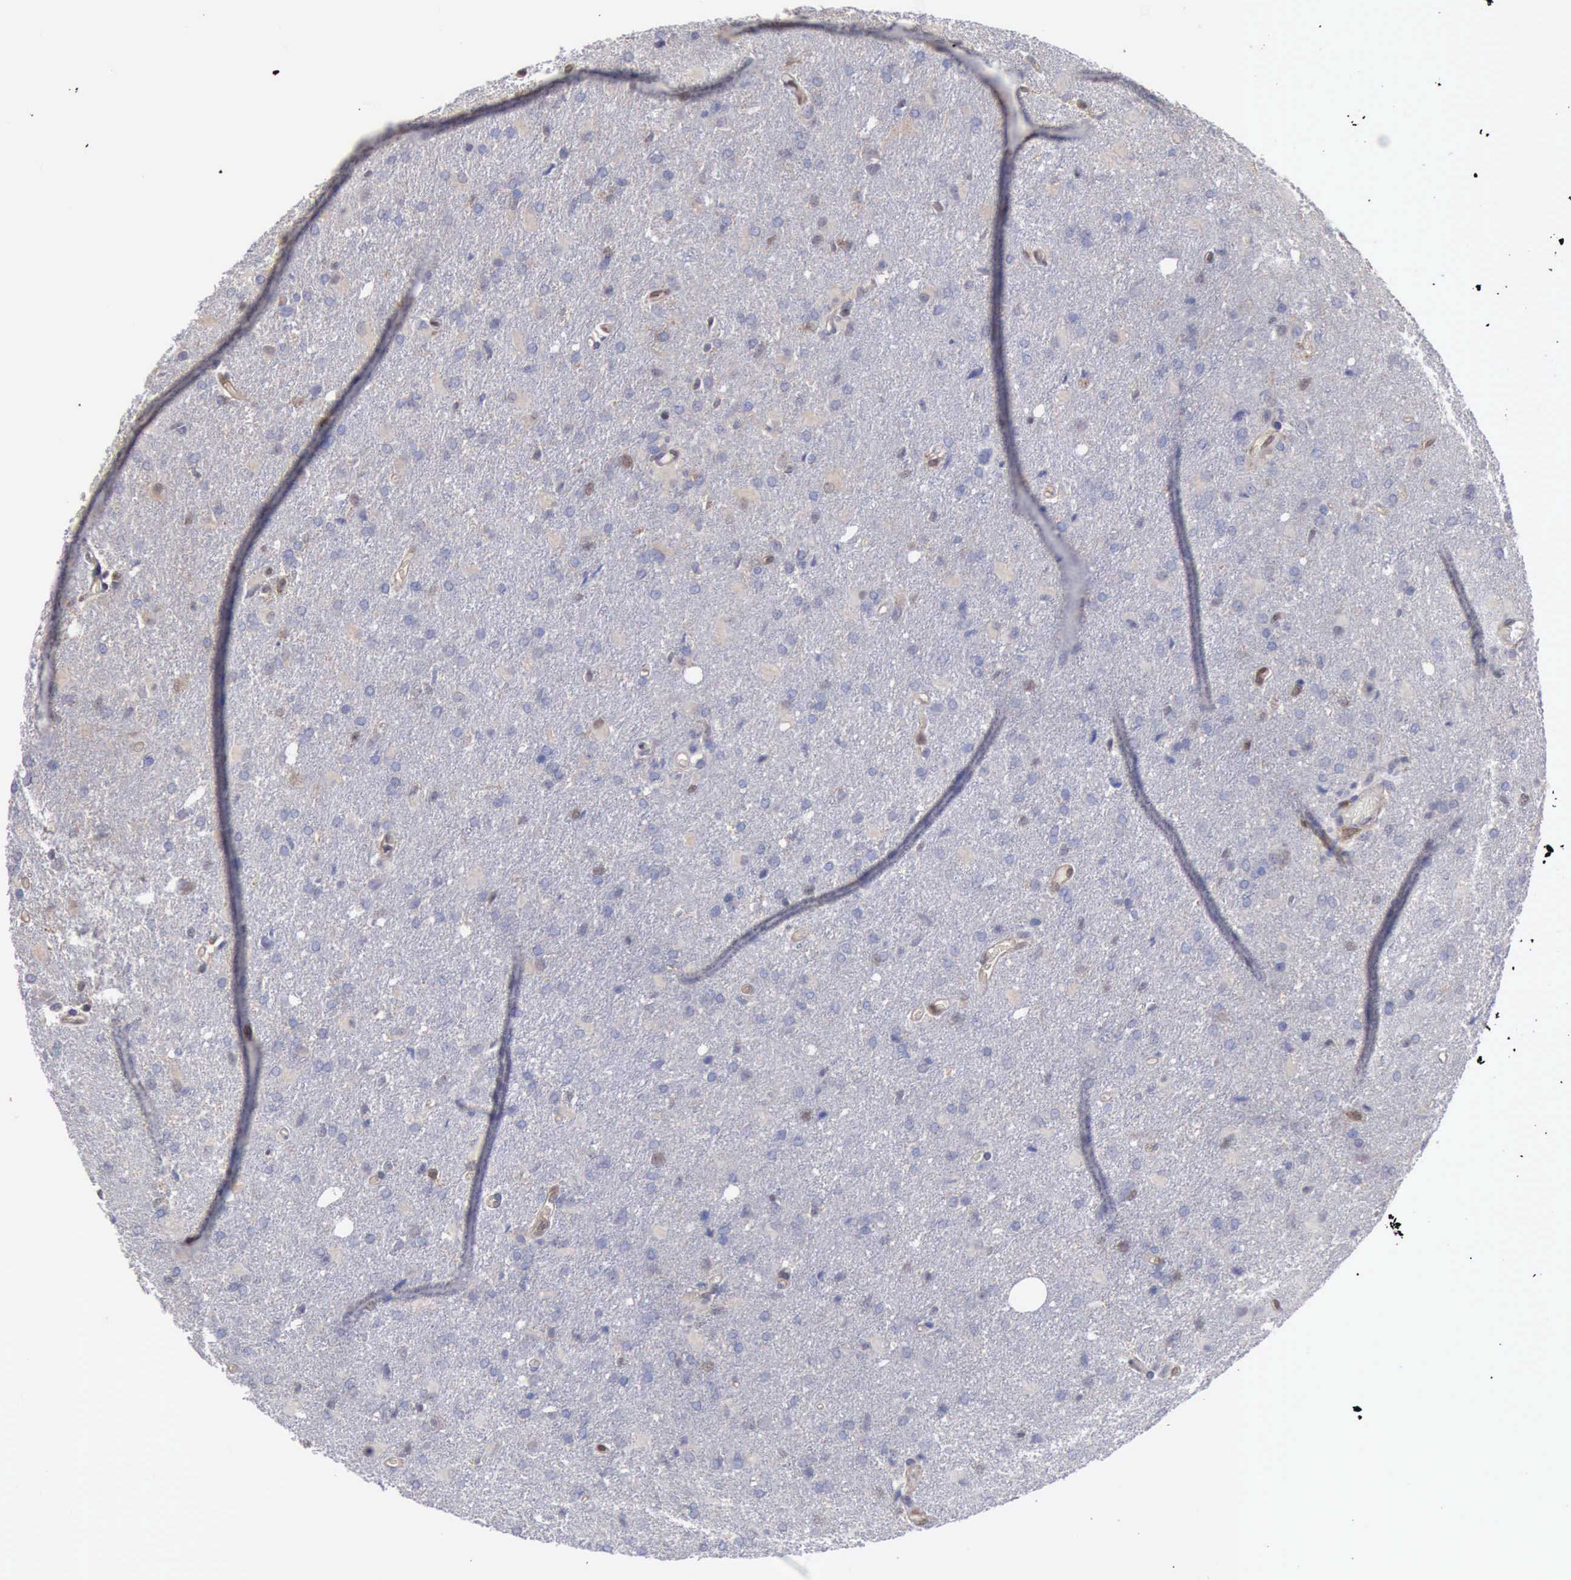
{"staining": {"intensity": "negative", "quantity": "none", "location": "none"}, "tissue": "glioma", "cell_type": "Tumor cells", "image_type": "cancer", "snomed": [{"axis": "morphology", "description": "Glioma, malignant, High grade"}, {"axis": "topography", "description": "Brain"}], "caption": "IHC histopathology image of glioma stained for a protein (brown), which reveals no expression in tumor cells.", "gene": "STAT1", "patient": {"sex": "male", "age": 68}}